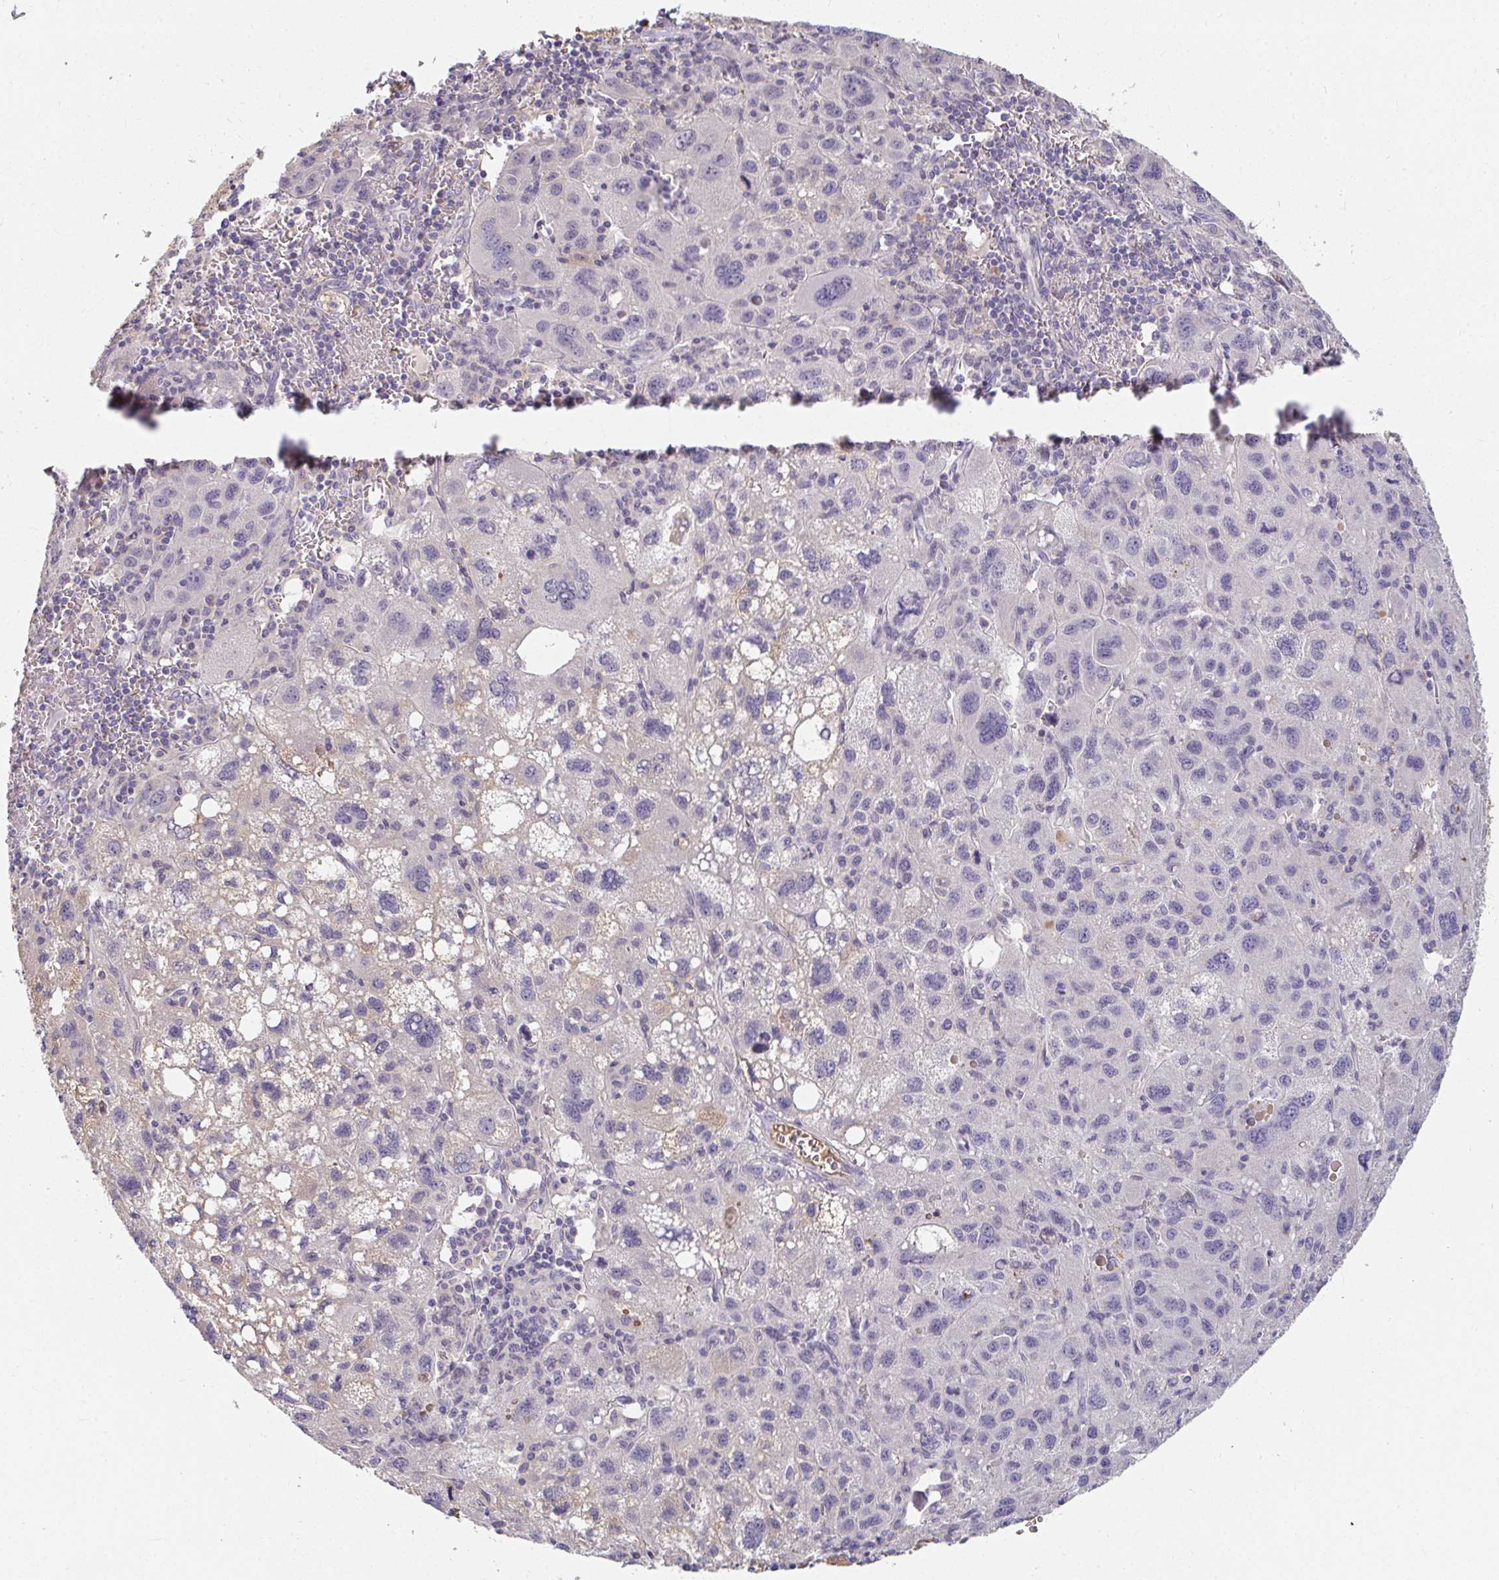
{"staining": {"intensity": "negative", "quantity": "none", "location": "none"}, "tissue": "liver cancer", "cell_type": "Tumor cells", "image_type": "cancer", "snomed": [{"axis": "morphology", "description": "Carcinoma, Hepatocellular, NOS"}, {"axis": "topography", "description": "Liver"}], "caption": "Immunohistochemical staining of hepatocellular carcinoma (liver) reveals no significant positivity in tumor cells. (Immunohistochemistry (ihc), brightfield microscopy, high magnification).", "gene": "LOXL4", "patient": {"sex": "female", "age": 77}}